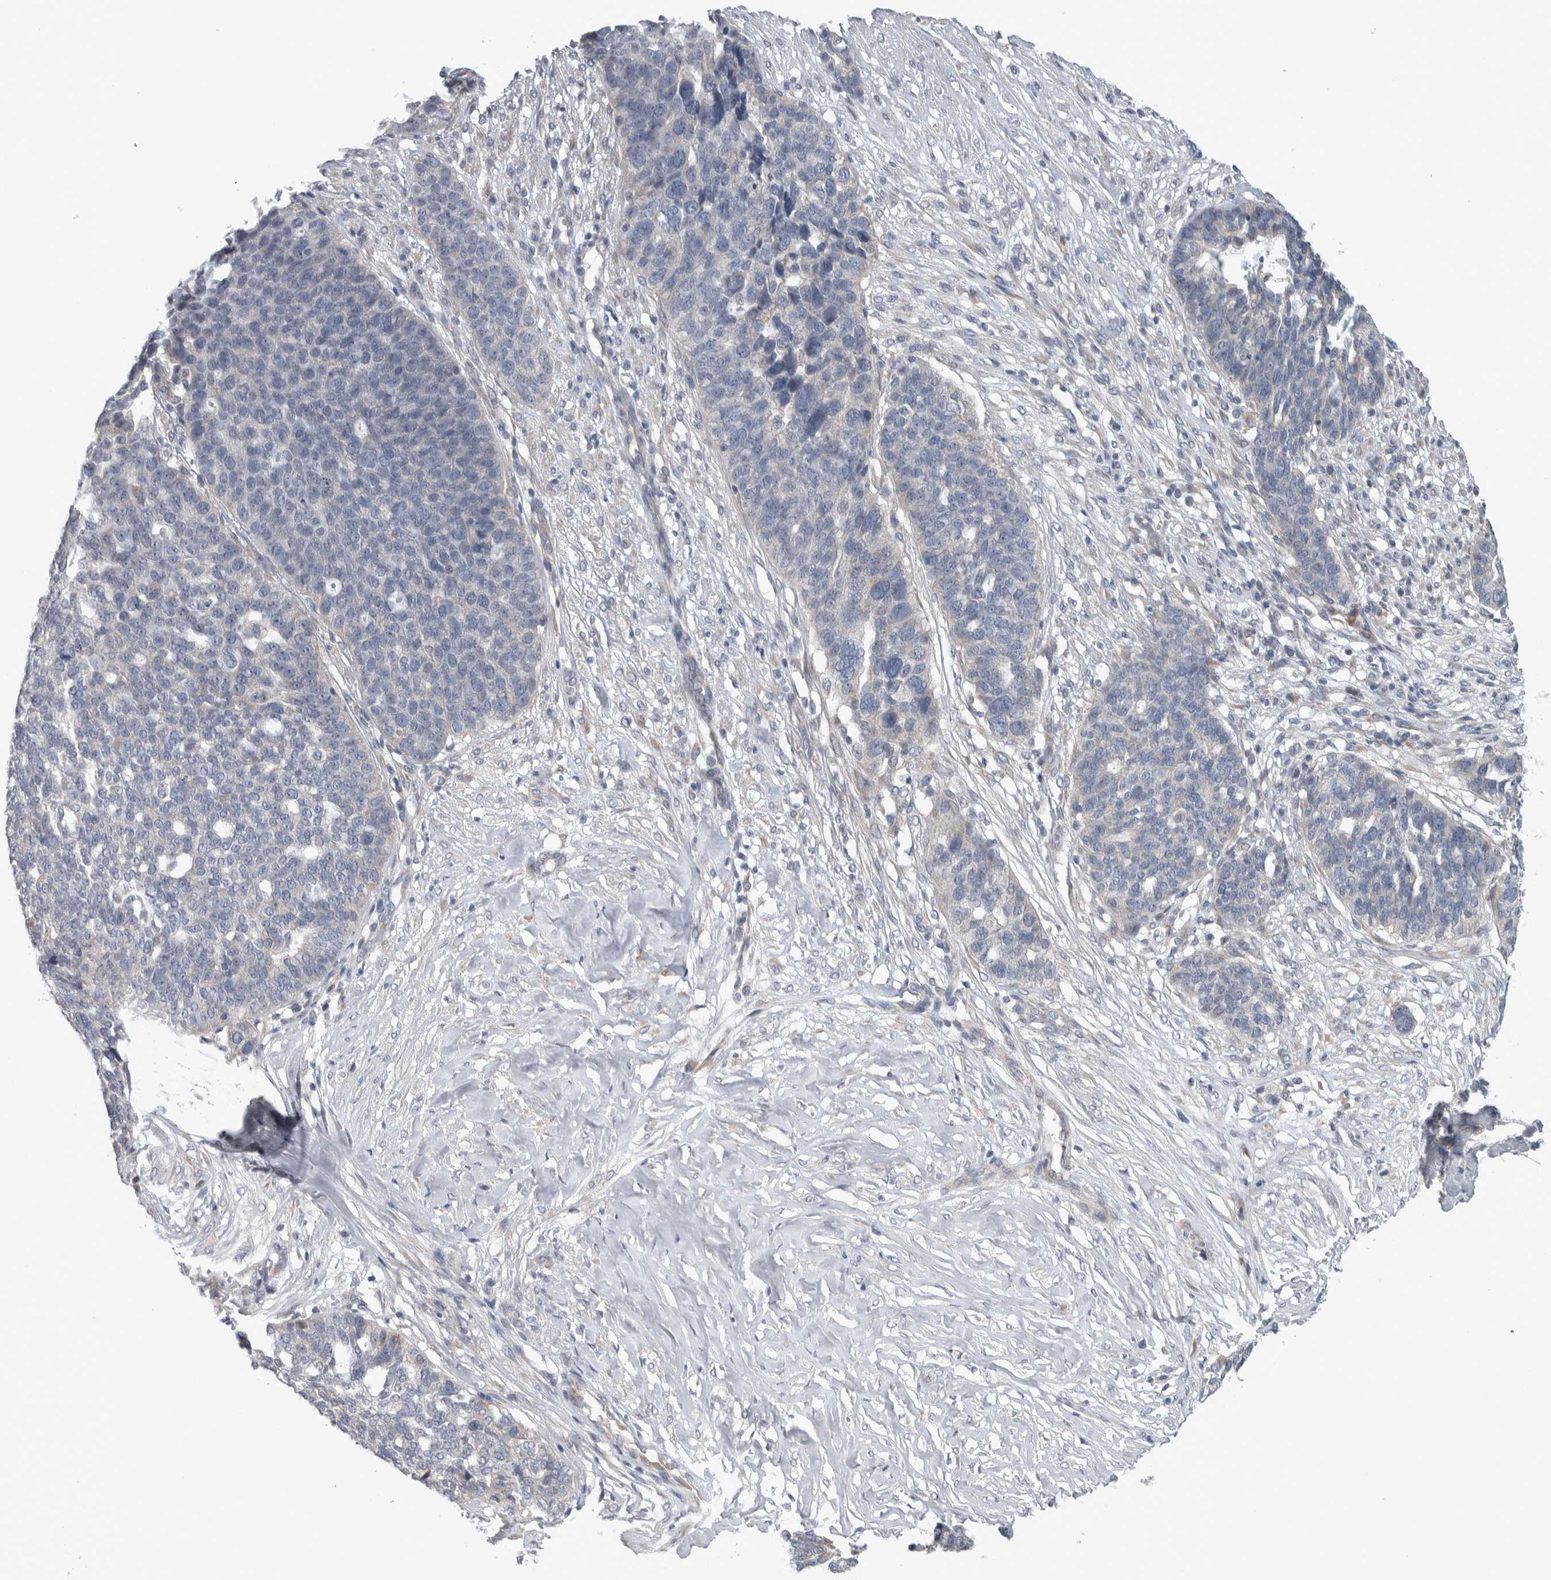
{"staining": {"intensity": "negative", "quantity": "none", "location": "none"}, "tissue": "ovarian cancer", "cell_type": "Tumor cells", "image_type": "cancer", "snomed": [{"axis": "morphology", "description": "Cystadenocarcinoma, serous, NOS"}, {"axis": "topography", "description": "Ovary"}], "caption": "Immunohistochemical staining of human ovarian serous cystadenocarcinoma exhibits no significant expression in tumor cells.", "gene": "SRP68", "patient": {"sex": "female", "age": 59}}